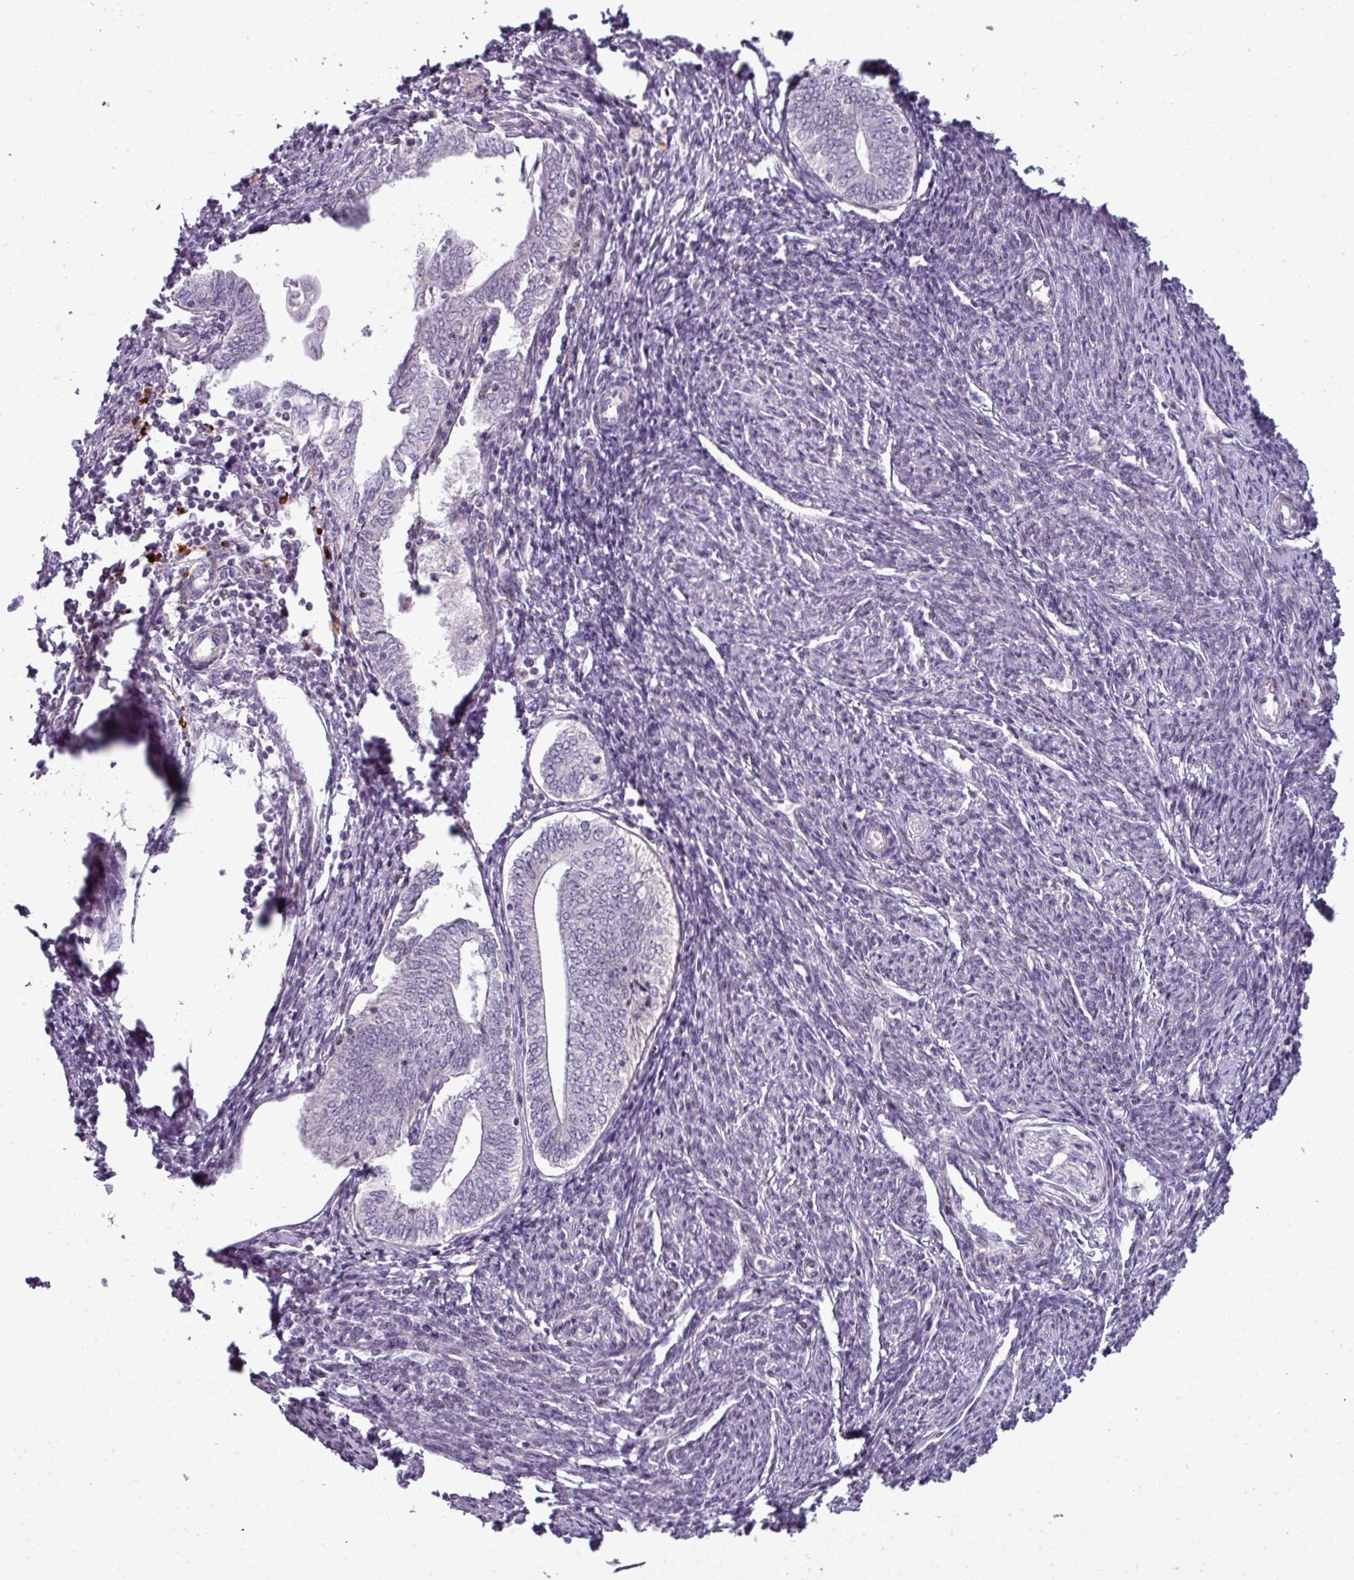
{"staining": {"intensity": "moderate", "quantity": "<25%", "location": "nuclear"}, "tissue": "smooth muscle", "cell_type": "Smooth muscle cells", "image_type": "normal", "snomed": [{"axis": "morphology", "description": "Normal tissue, NOS"}, {"axis": "topography", "description": "Smooth muscle"}, {"axis": "topography", "description": "Fallopian tube"}], "caption": "High-magnification brightfield microscopy of normal smooth muscle stained with DAB (3,3'-diaminobenzidine) (brown) and counterstained with hematoxylin (blue). smooth muscle cells exhibit moderate nuclear staining is appreciated in approximately<25% of cells. (IHC, brightfield microscopy, high magnification).", "gene": "TMEFF1", "patient": {"sex": "female", "age": 59}}